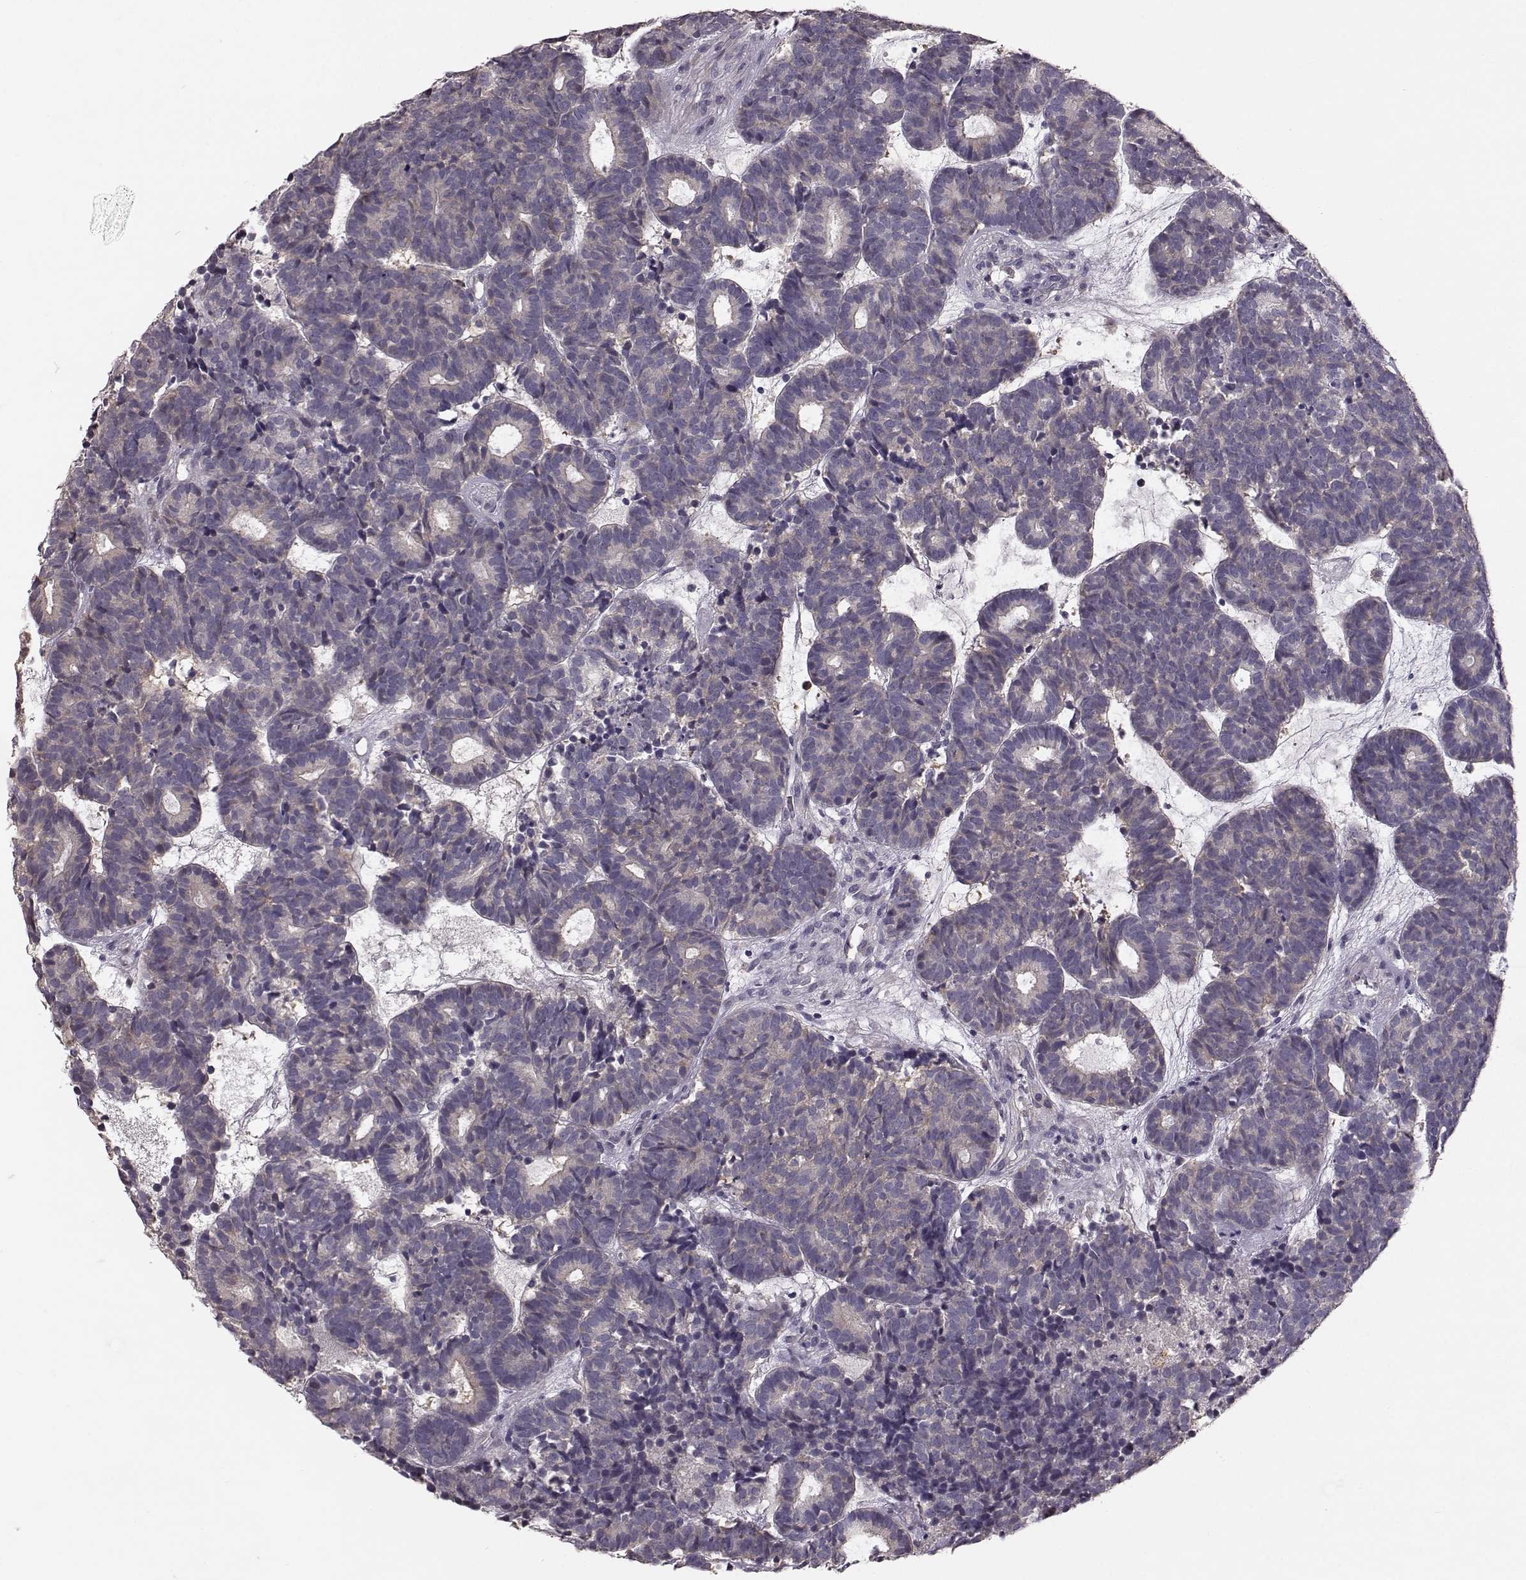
{"staining": {"intensity": "negative", "quantity": "none", "location": "none"}, "tissue": "head and neck cancer", "cell_type": "Tumor cells", "image_type": "cancer", "snomed": [{"axis": "morphology", "description": "Adenocarcinoma, NOS"}, {"axis": "topography", "description": "Head-Neck"}], "caption": "The micrograph reveals no staining of tumor cells in head and neck cancer (adenocarcinoma).", "gene": "GPR50", "patient": {"sex": "female", "age": 81}}